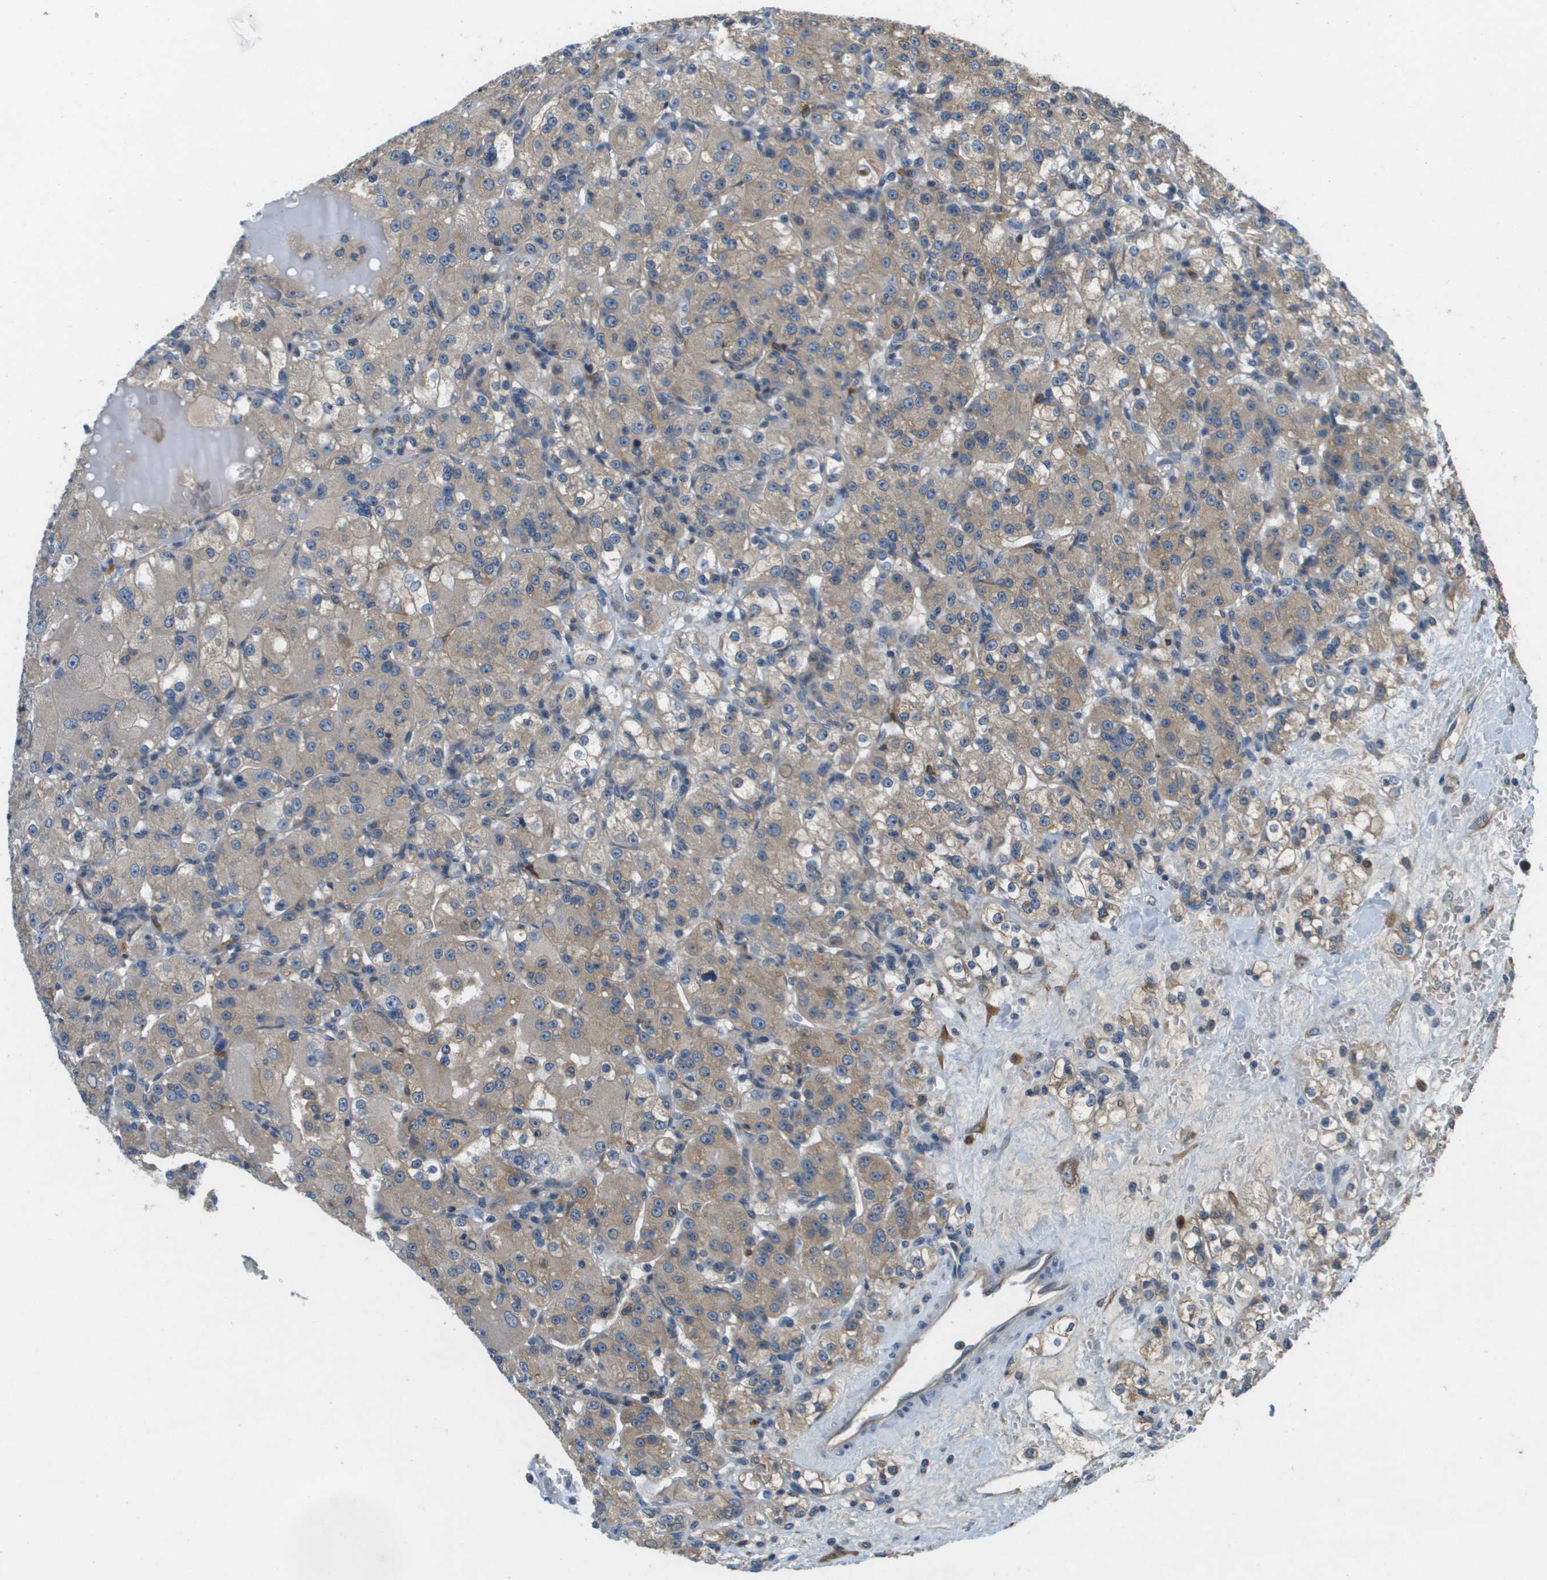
{"staining": {"intensity": "weak", "quantity": ">75%", "location": "cytoplasmic/membranous"}, "tissue": "renal cancer", "cell_type": "Tumor cells", "image_type": "cancer", "snomed": [{"axis": "morphology", "description": "Normal tissue, NOS"}, {"axis": "morphology", "description": "Adenocarcinoma, NOS"}, {"axis": "topography", "description": "Kidney"}], "caption": "A high-resolution micrograph shows IHC staining of renal adenocarcinoma, which reveals weak cytoplasmic/membranous positivity in about >75% of tumor cells.", "gene": "SAMSN1", "patient": {"sex": "male", "age": 61}}